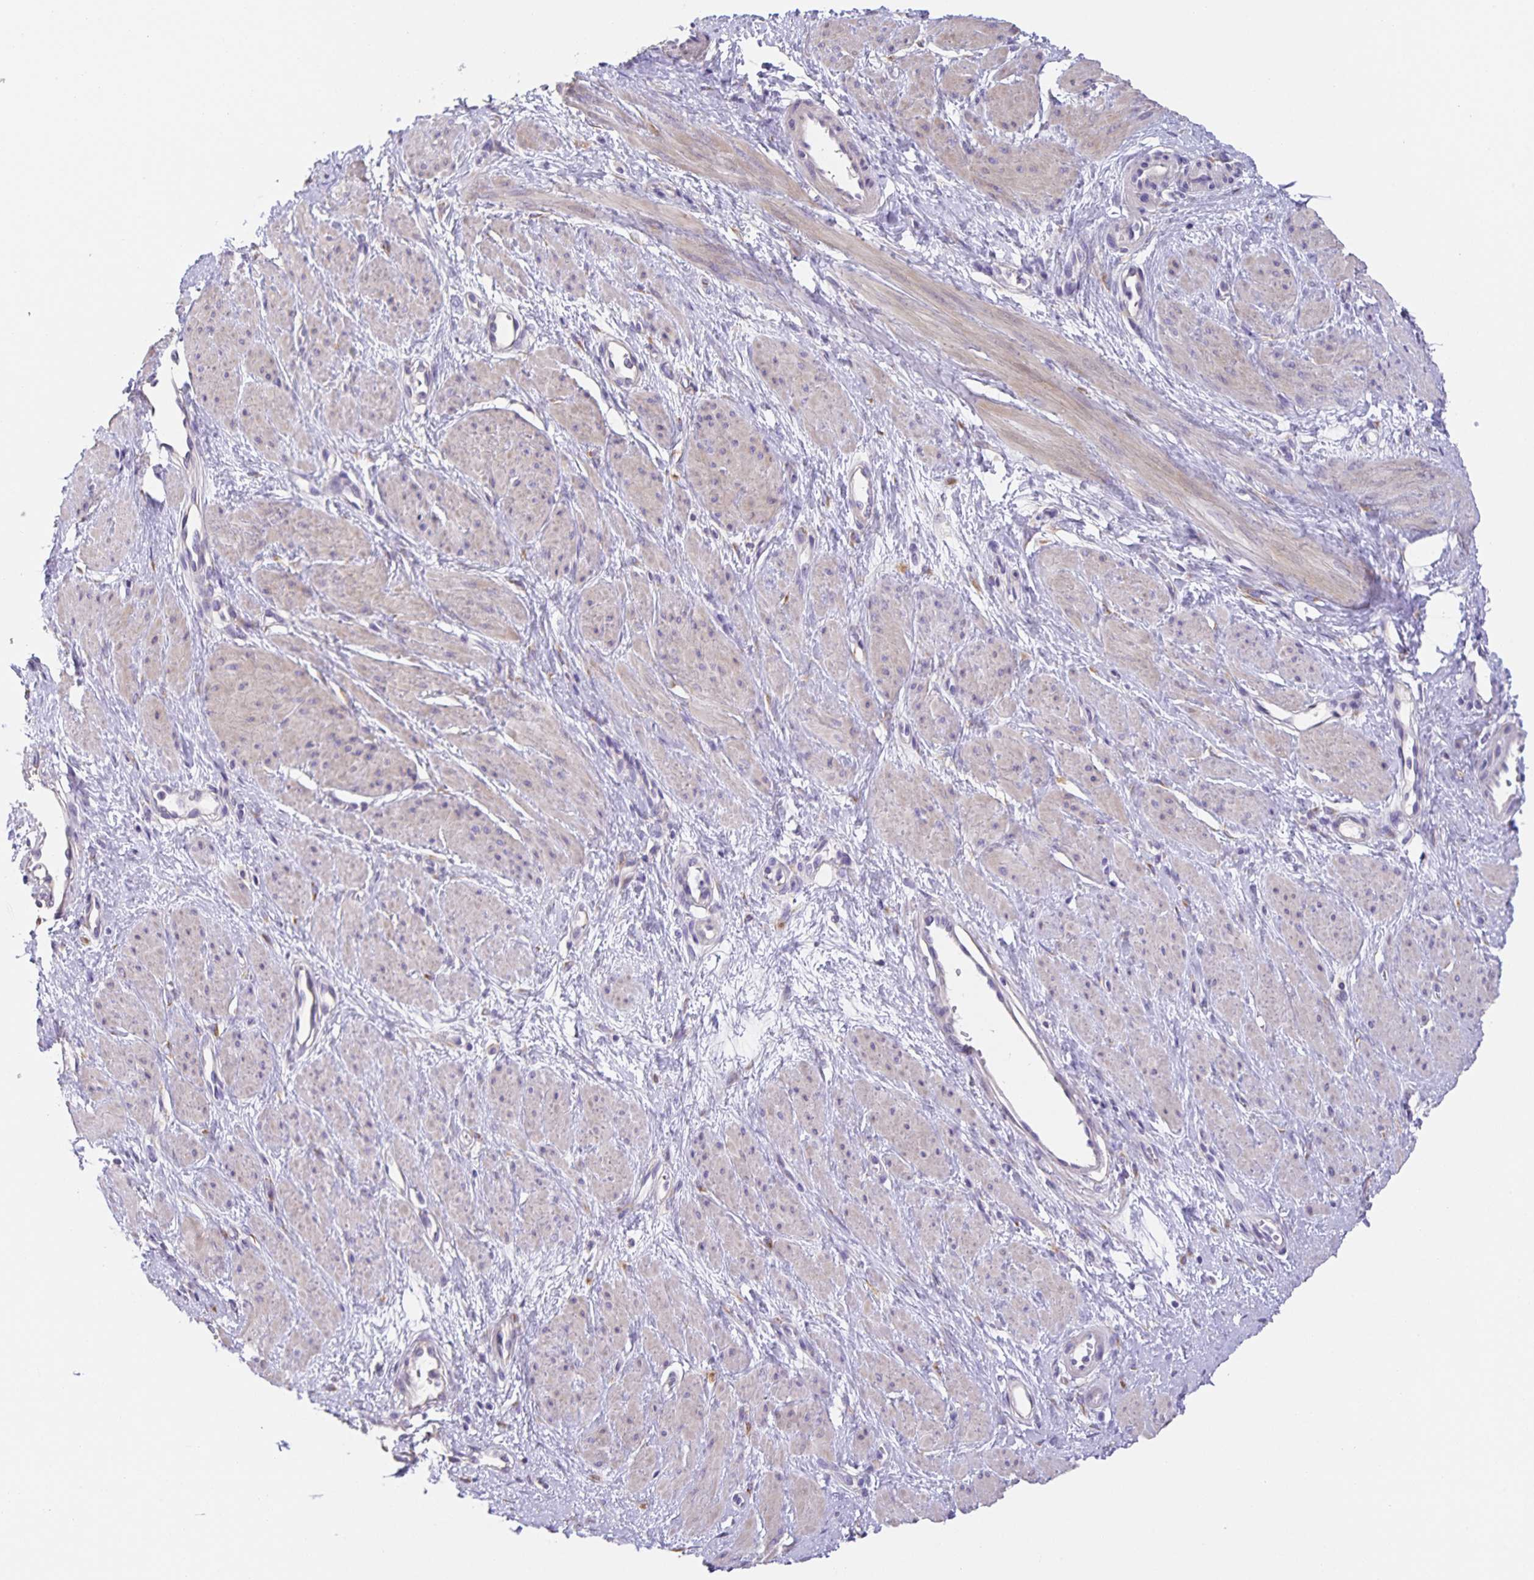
{"staining": {"intensity": "weak", "quantity": "<25%", "location": "cytoplasmic/membranous"}, "tissue": "smooth muscle", "cell_type": "Smooth muscle cells", "image_type": "normal", "snomed": [{"axis": "morphology", "description": "Normal tissue, NOS"}, {"axis": "topography", "description": "Smooth muscle"}, {"axis": "topography", "description": "Uterus"}], "caption": "A high-resolution photomicrograph shows immunohistochemistry staining of normal smooth muscle, which shows no significant positivity in smooth muscle cells. The staining was performed using DAB (3,3'-diaminobenzidine) to visualize the protein expression in brown, while the nuclei were stained in blue with hematoxylin (Magnification: 20x).", "gene": "PRR36", "patient": {"sex": "female", "age": 39}}